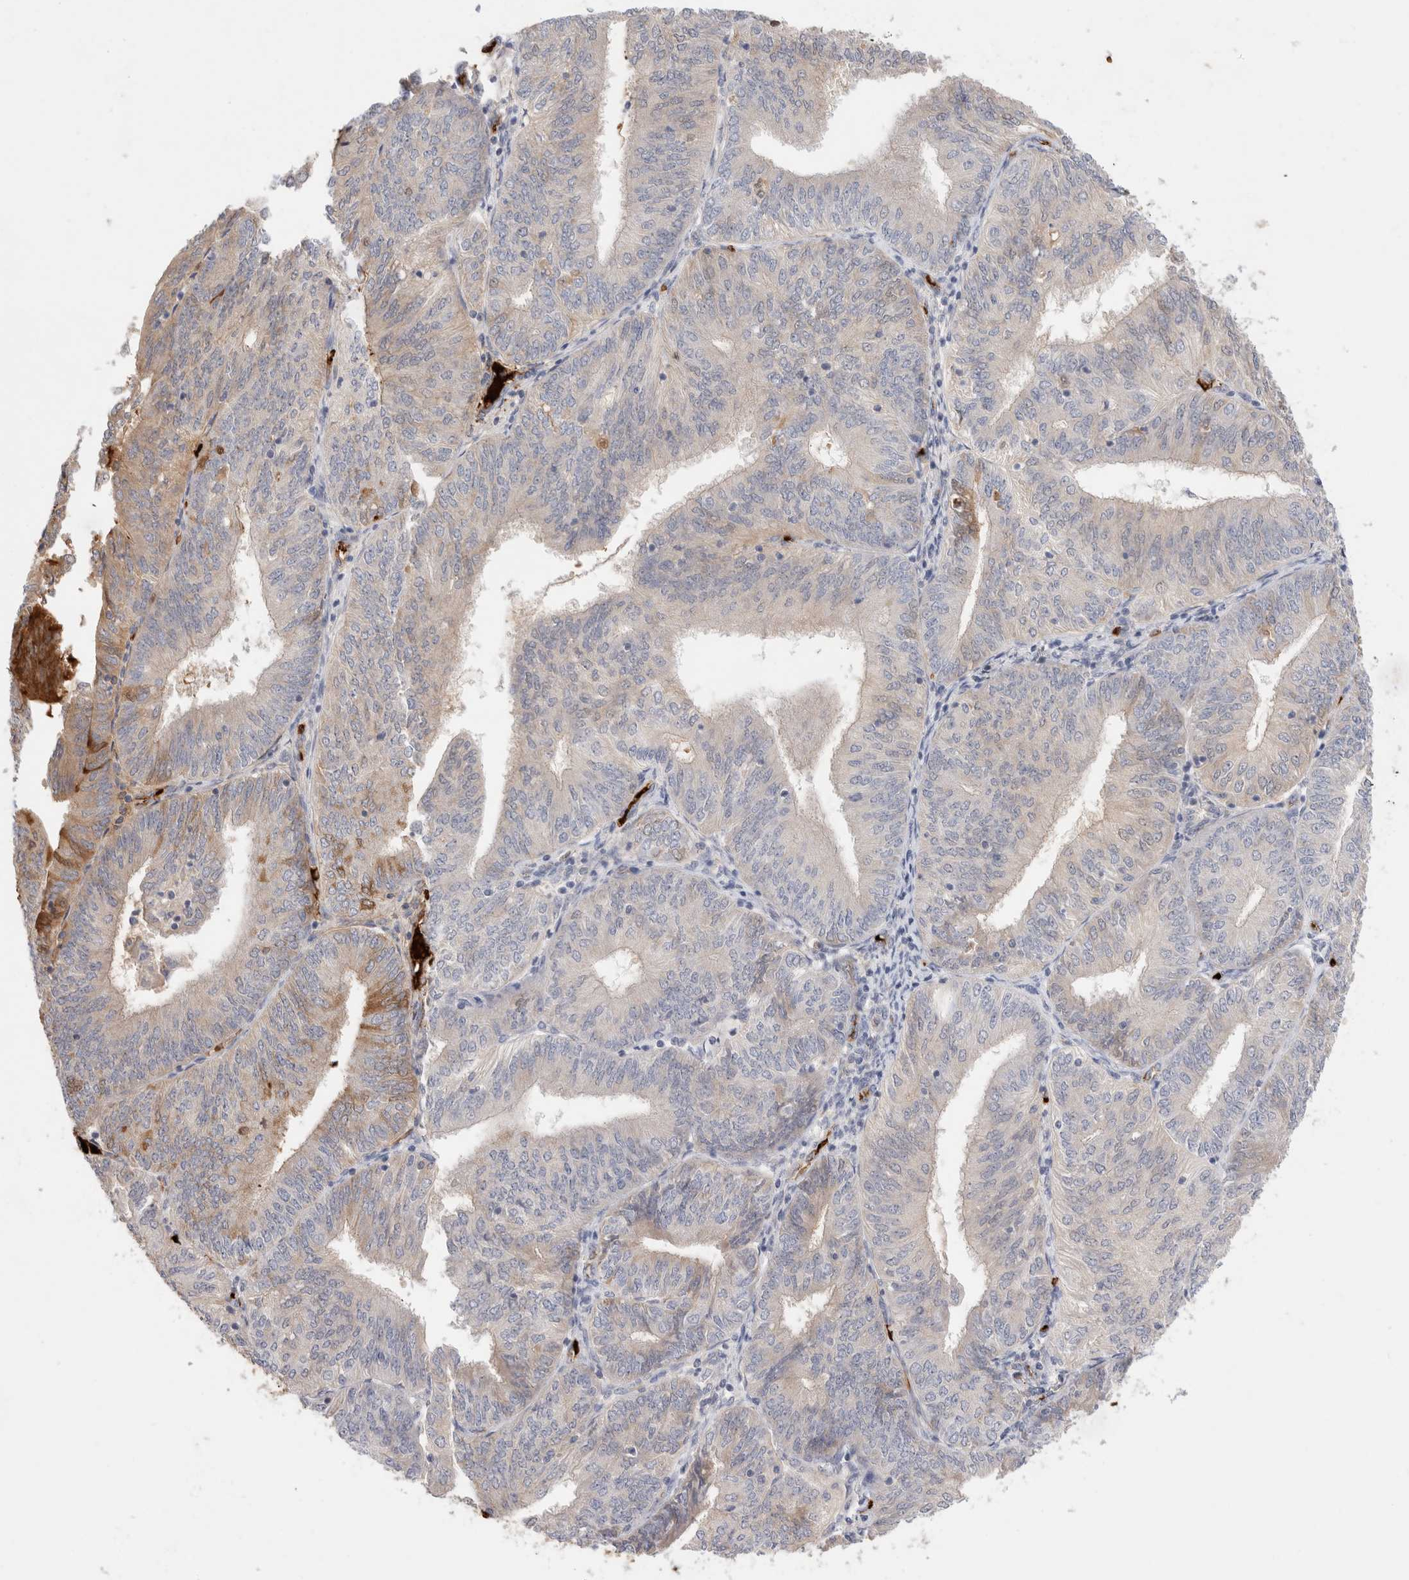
{"staining": {"intensity": "moderate", "quantity": "<25%", "location": "cytoplasmic/membranous"}, "tissue": "endometrial cancer", "cell_type": "Tumor cells", "image_type": "cancer", "snomed": [{"axis": "morphology", "description": "Adenocarcinoma, NOS"}, {"axis": "topography", "description": "Endometrium"}], "caption": "An immunohistochemistry (IHC) micrograph of tumor tissue is shown. Protein staining in brown highlights moderate cytoplasmic/membranous positivity in endometrial adenocarcinoma within tumor cells.", "gene": "MST1", "patient": {"sex": "female", "age": 58}}